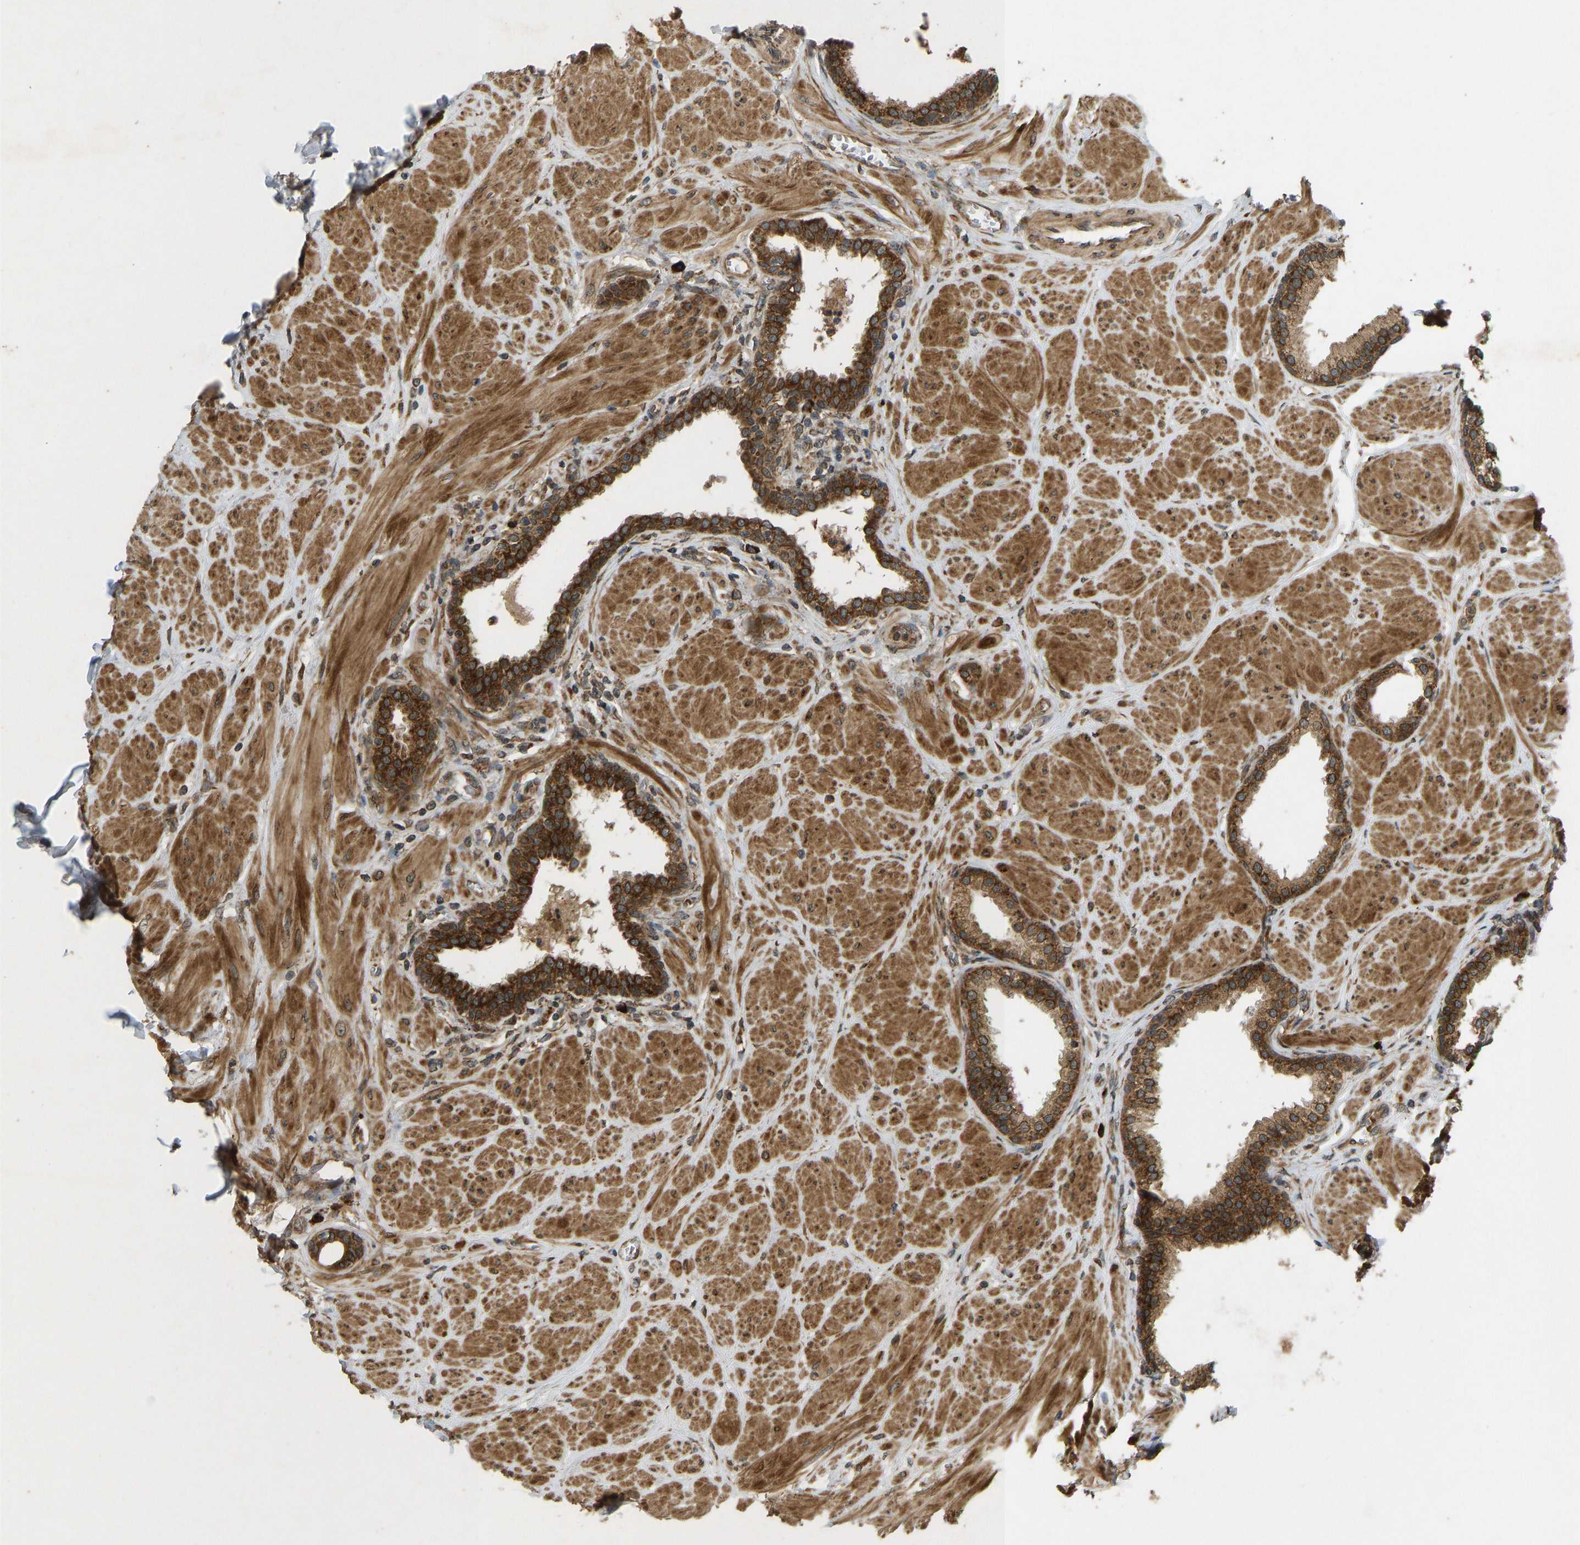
{"staining": {"intensity": "strong", "quantity": ">75%", "location": "cytoplasmic/membranous"}, "tissue": "prostate", "cell_type": "Glandular cells", "image_type": "normal", "snomed": [{"axis": "morphology", "description": "Normal tissue, NOS"}, {"axis": "topography", "description": "Prostate"}], "caption": "High-magnification brightfield microscopy of normal prostate stained with DAB (brown) and counterstained with hematoxylin (blue). glandular cells exhibit strong cytoplasmic/membranous staining is appreciated in approximately>75% of cells.", "gene": "RPN2", "patient": {"sex": "male", "age": 51}}